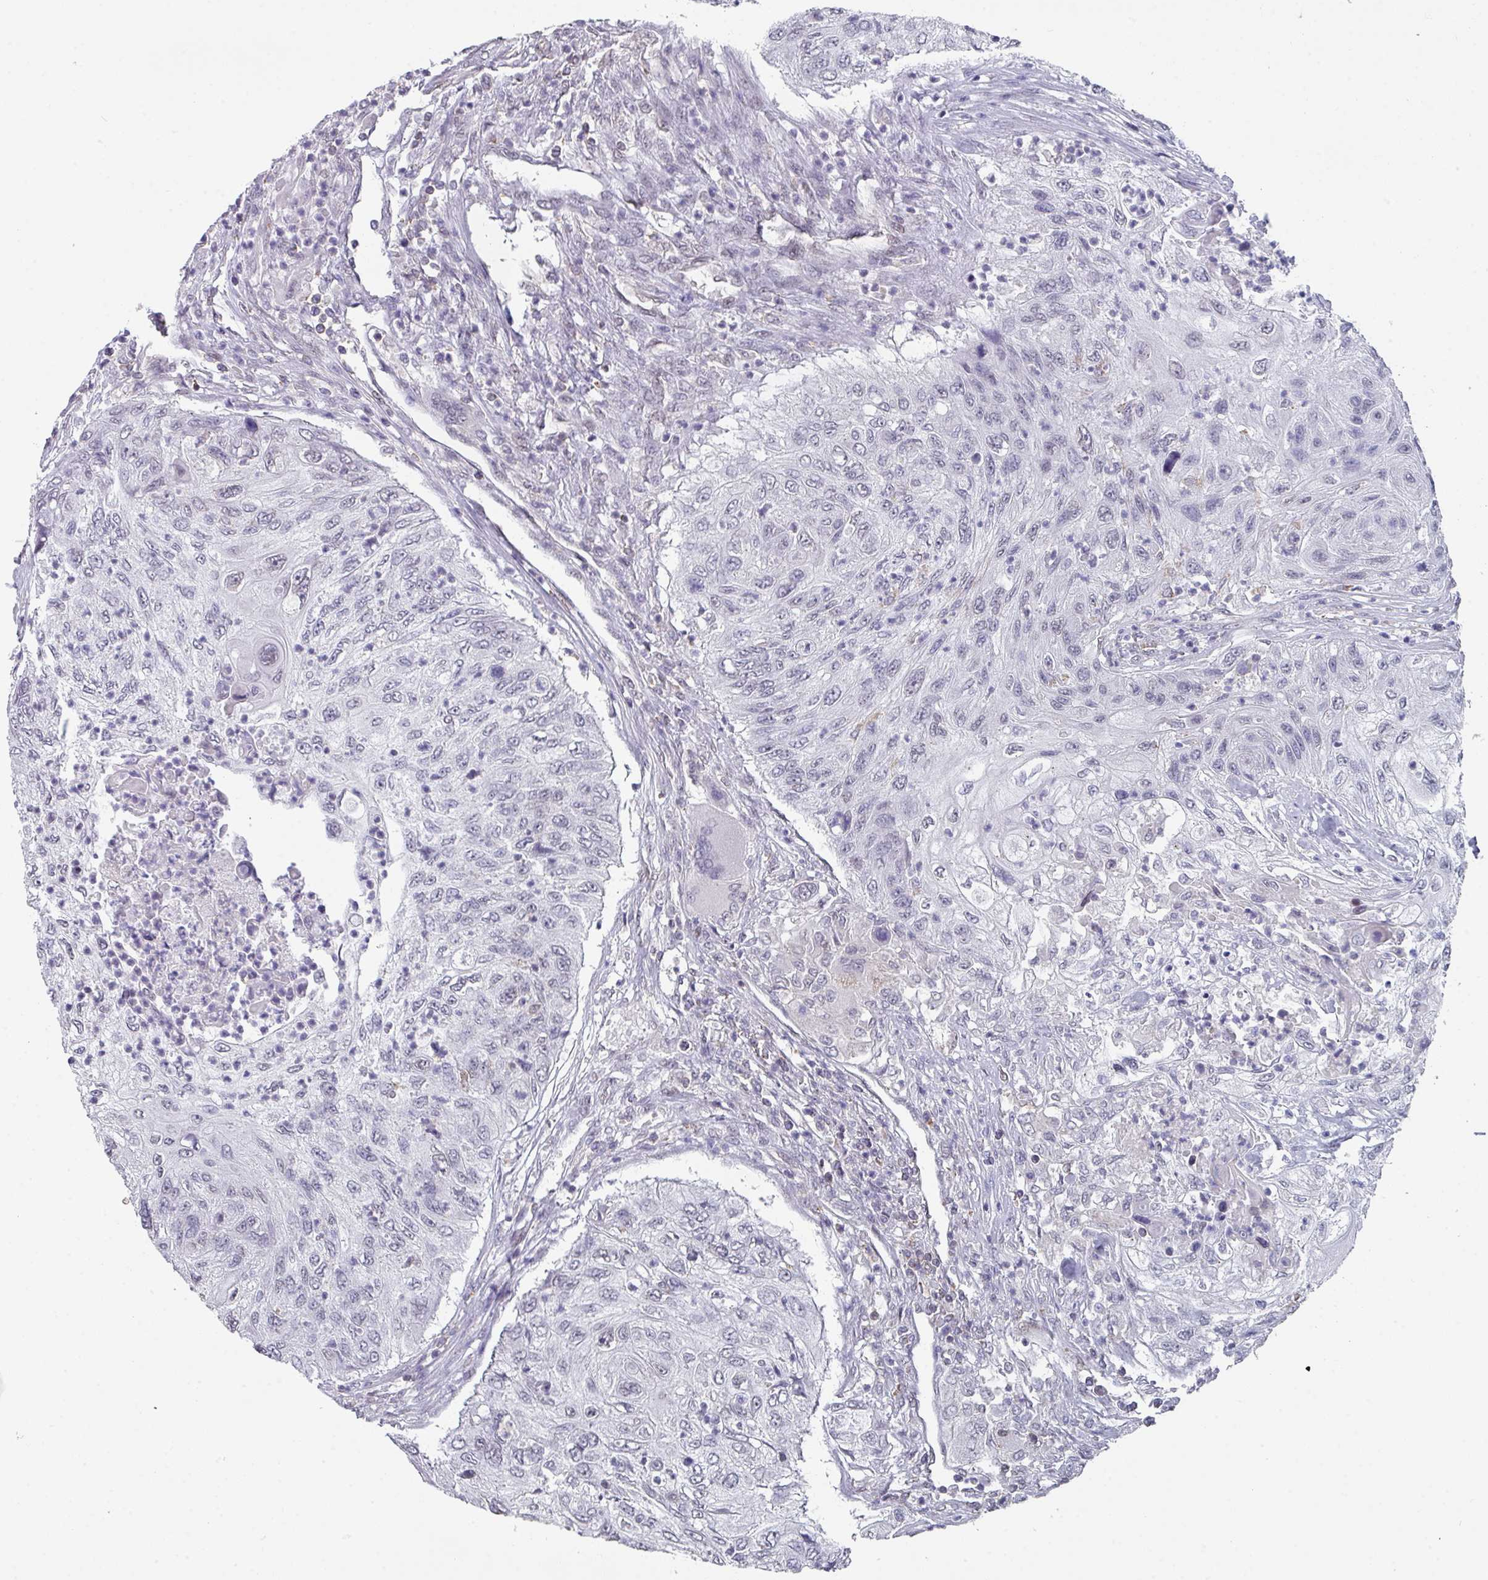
{"staining": {"intensity": "negative", "quantity": "none", "location": "none"}, "tissue": "urothelial cancer", "cell_type": "Tumor cells", "image_type": "cancer", "snomed": [{"axis": "morphology", "description": "Urothelial carcinoma, High grade"}, {"axis": "topography", "description": "Urinary bladder"}], "caption": "Immunohistochemical staining of human urothelial carcinoma (high-grade) displays no significant positivity in tumor cells. (DAB (3,3'-diaminobenzidine) immunohistochemistry (IHC) visualized using brightfield microscopy, high magnification).", "gene": "RASAL3", "patient": {"sex": "female", "age": 60}}